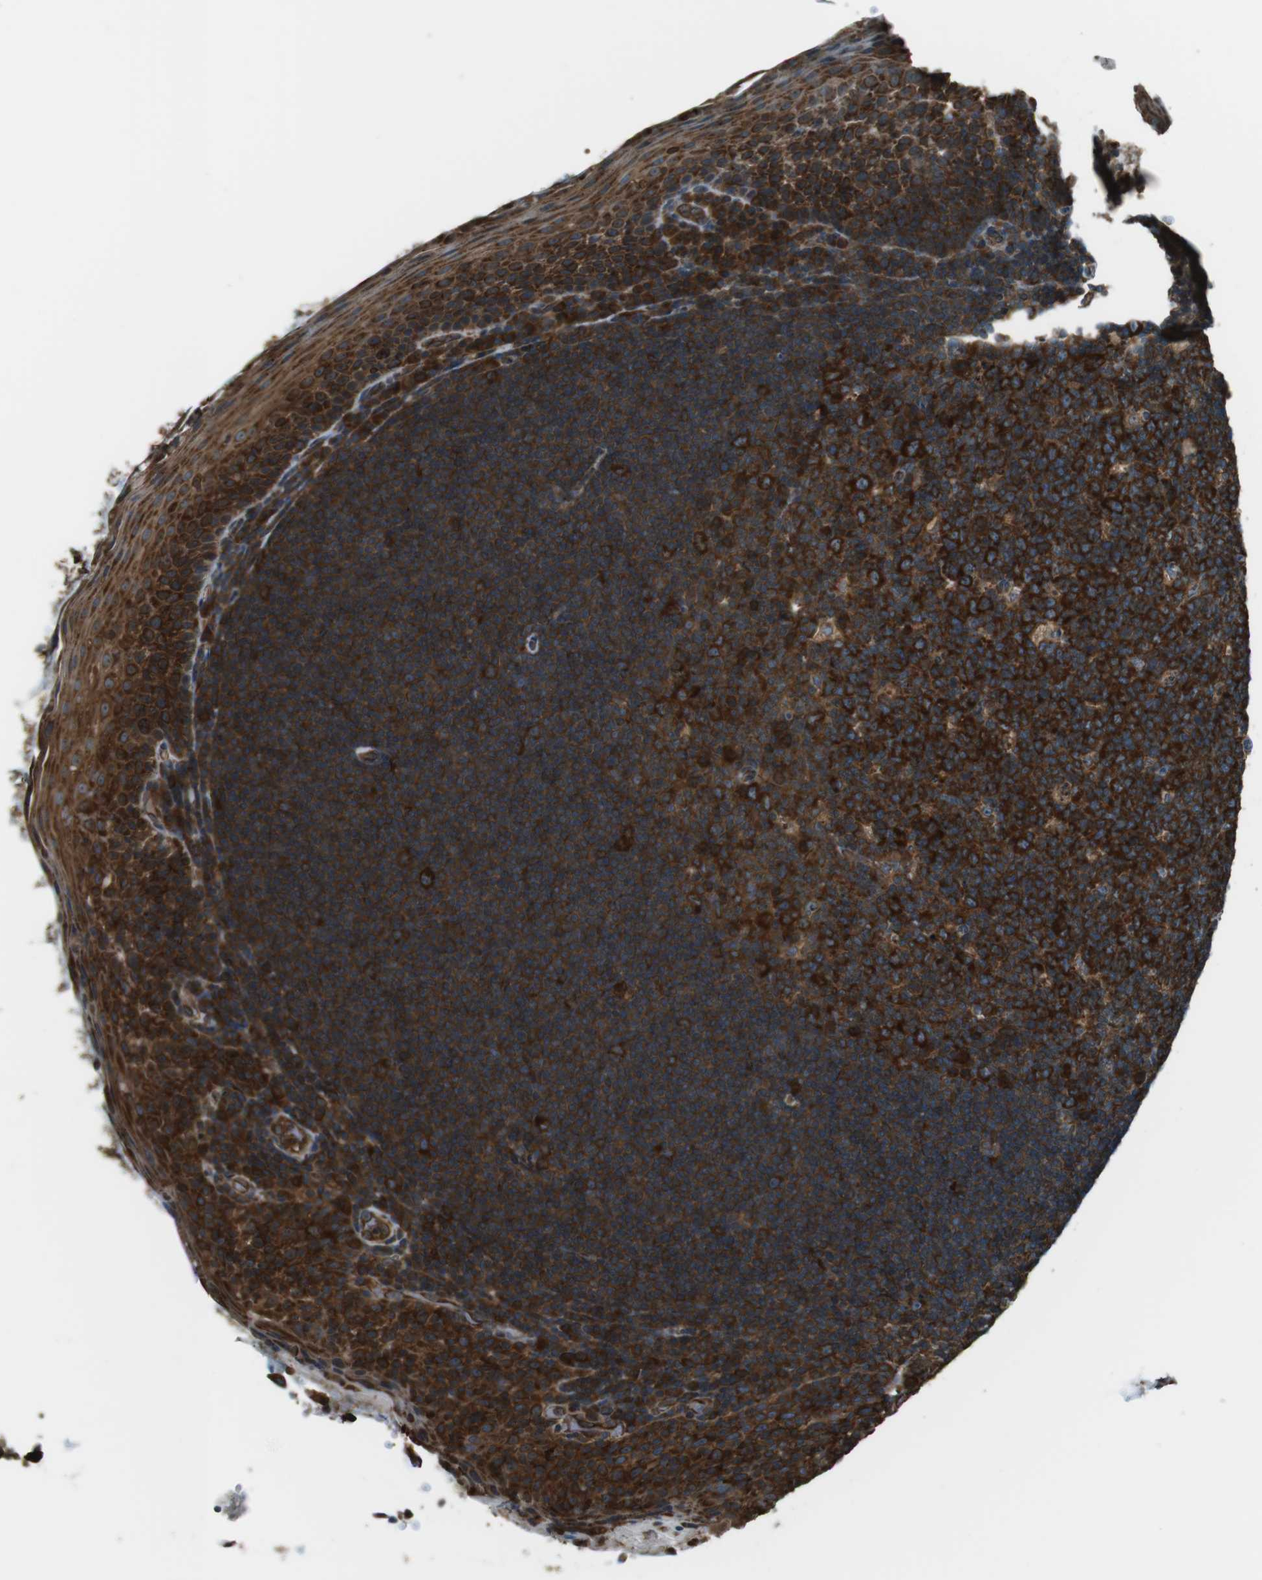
{"staining": {"intensity": "strong", "quantity": ">75%", "location": "cytoplasmic/membranous"}, "tissue": "tonsil", "cell_type": "Germinal center cells", "image_type": "normal", "snomed": [{"axis": "morphology", "description": "Normal tissue, NOS"}, {"axis": "topography", "description": "Tonsil"}], "caption": "Benign tonsil displays strong cytoplasmic/membranous positivity in approximately >75% of germinal center cells.", "gene": "PA2G4", "patient": {"sex": "male", "age": 17}}